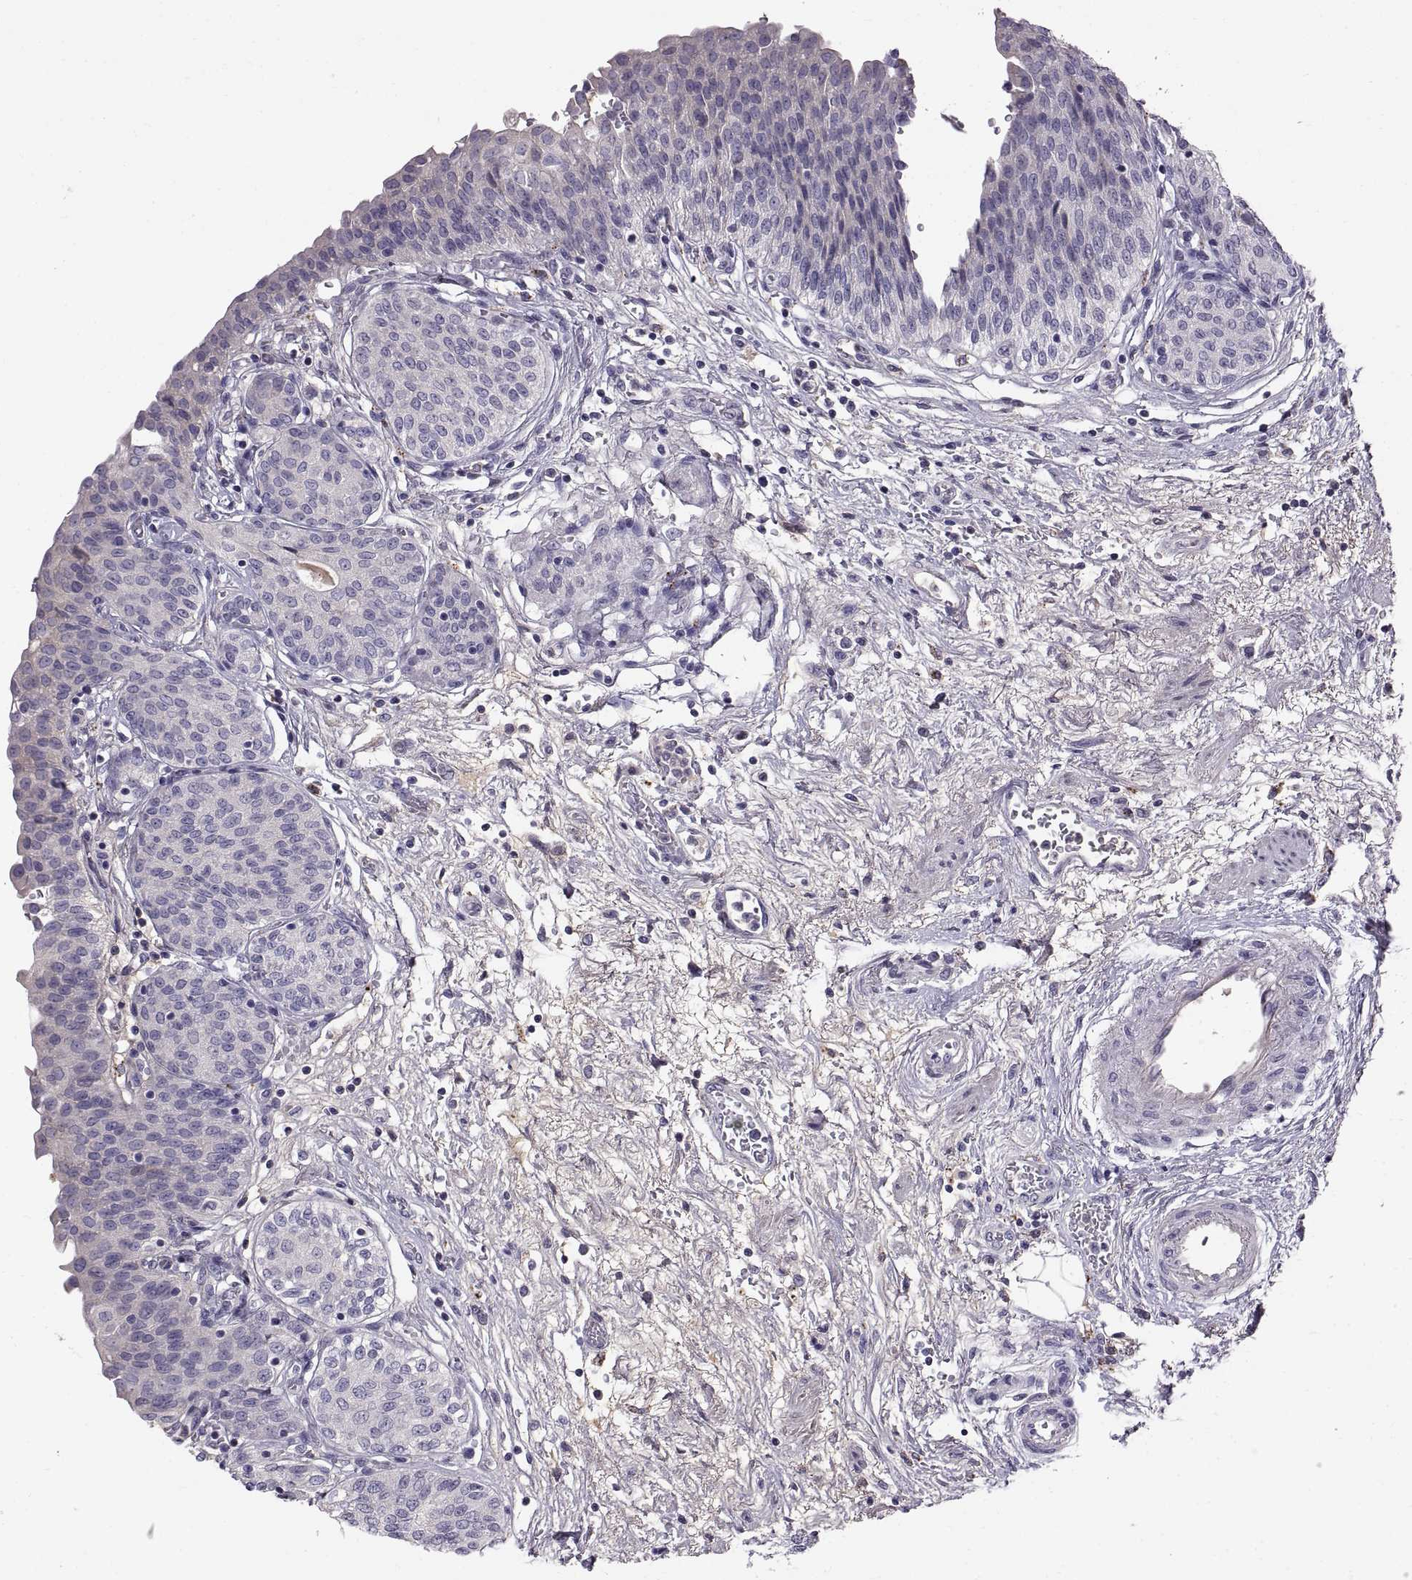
{"staining": {"intensity": "negative", "quantity": "none", "location": "none"}, "tissue": "urinary bladder", "cell_type": "Urothelial cells", "image_type": "normal", "snomed": [{"axis": "morphology", "description": "Normal tissue, NOS"}, {"axis": "morphology", "description": "Neoplasm, malignant, NOS"}, {"axis": "topography", "description": "Urinary bladder"}], "caption": "Immunohistochemical staining of normal human urinary bladder demonstrates no significant expression in urothelial cells.", "gene": "ADAM32", "patient": {"sex": "male", "age": 68}}